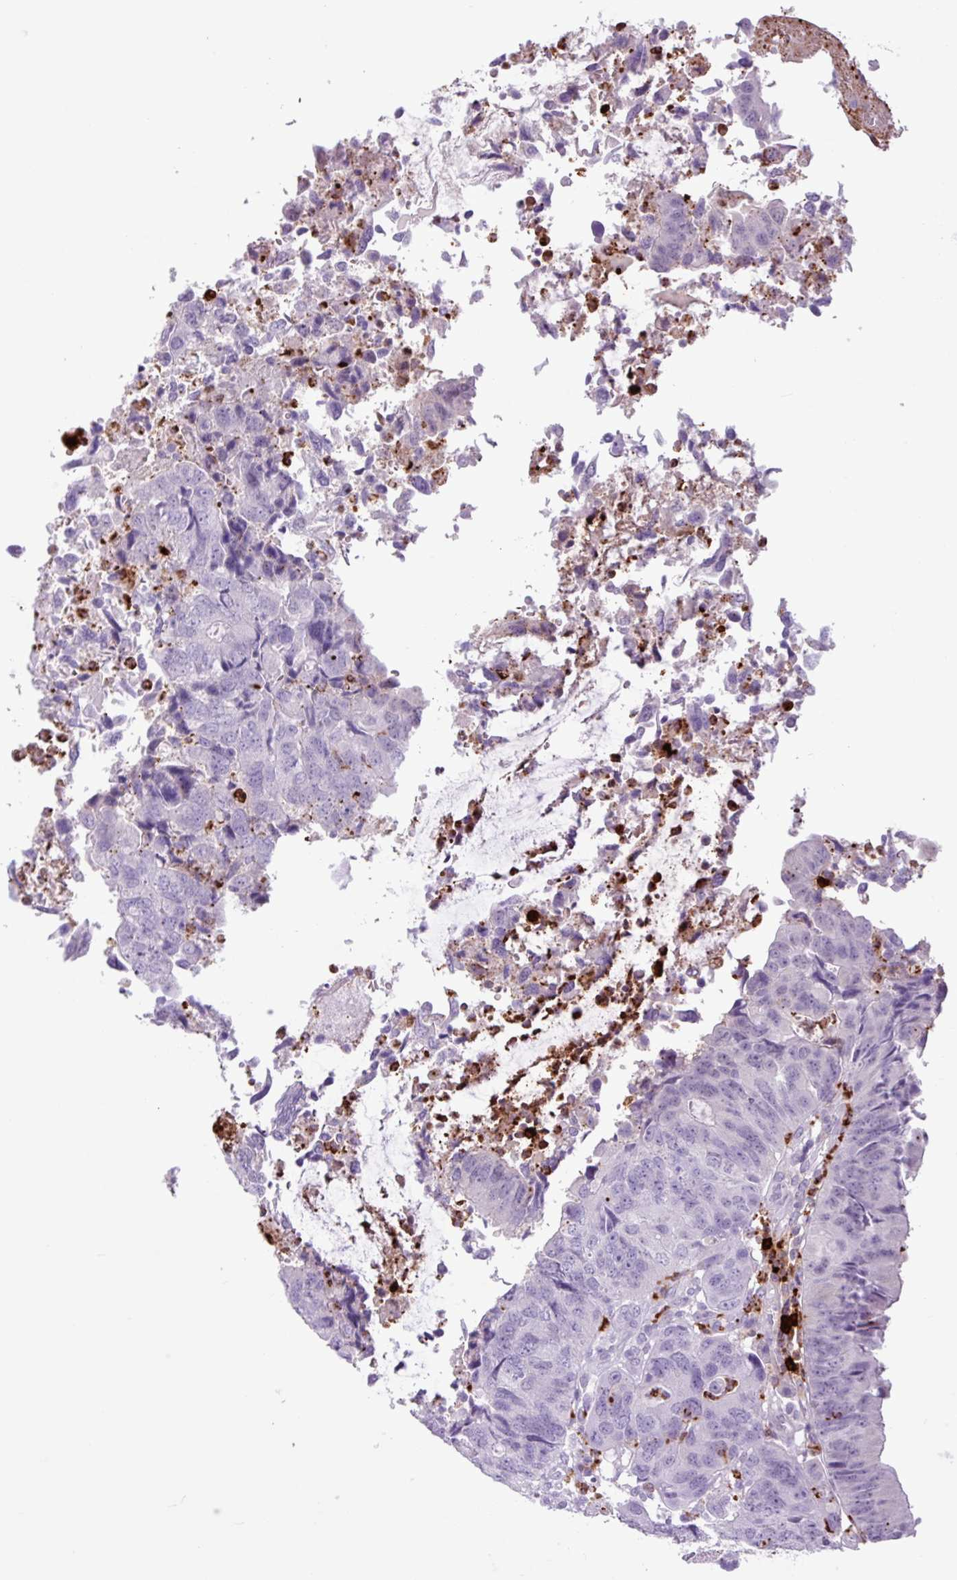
{"staining": {"intensity": "negative", "quantity": "none", "location": "none"}, "tissue": "colorectal cancer", "cell_type": "Tumor cells", "image_type": "cancer", "snomed": [{"axis": "morphology", "description": "Adenocarcinoma, NOS"}, {"axis": "topography", "description": "Colon"}], "caption": "The histopathology image reveals no significant expression in tumor cells of colorectal cancer (adenocarcinoma).", "gene": "TMEM178A", "patient": {"sex": "female", "age": 67}}